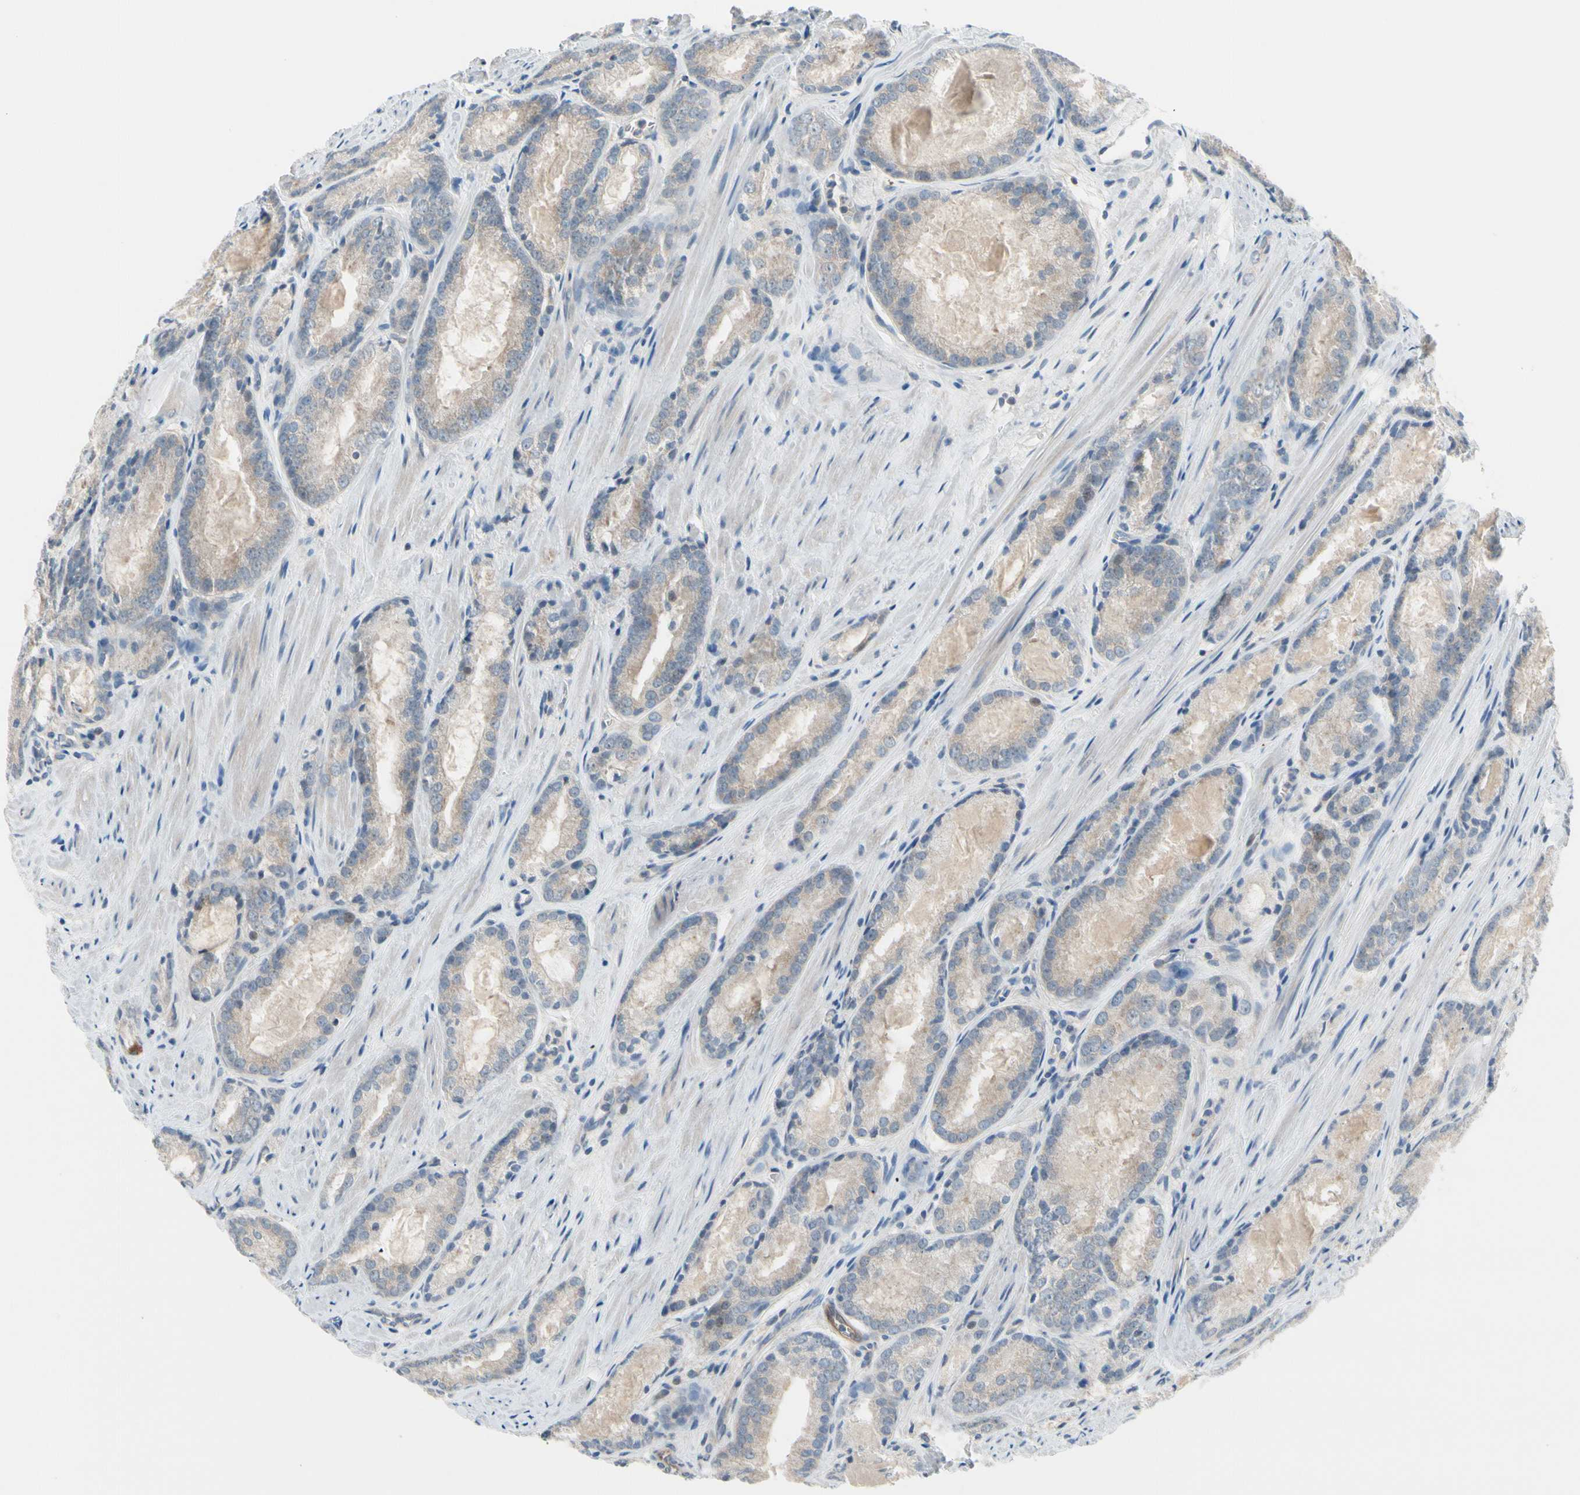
{"staining": {"intensity": "weak", "quantity": ">75%", "location": "cytoplasmic/membranous"}, "tissue": "prostate cancer", "cell_type": "Tumor cells", "image_type": "cancer", "snomed": [{"axis": "morphology", "description": "Adenocarcinoma, Low grade"}, {"axis": "topography", "description": "Prostate"}], "caption": "This histopathology image exhibits low-grade adenocarcinoma (prostate) stained with immunohistochemistry to label a protein in brown. The cytoplasmic/membranous of tumor cells show weak positivity for the protein. Nuclei are counter-stained blue.", "gene": "CFAP36", "patient": {"sex": "male", "age": 64}}